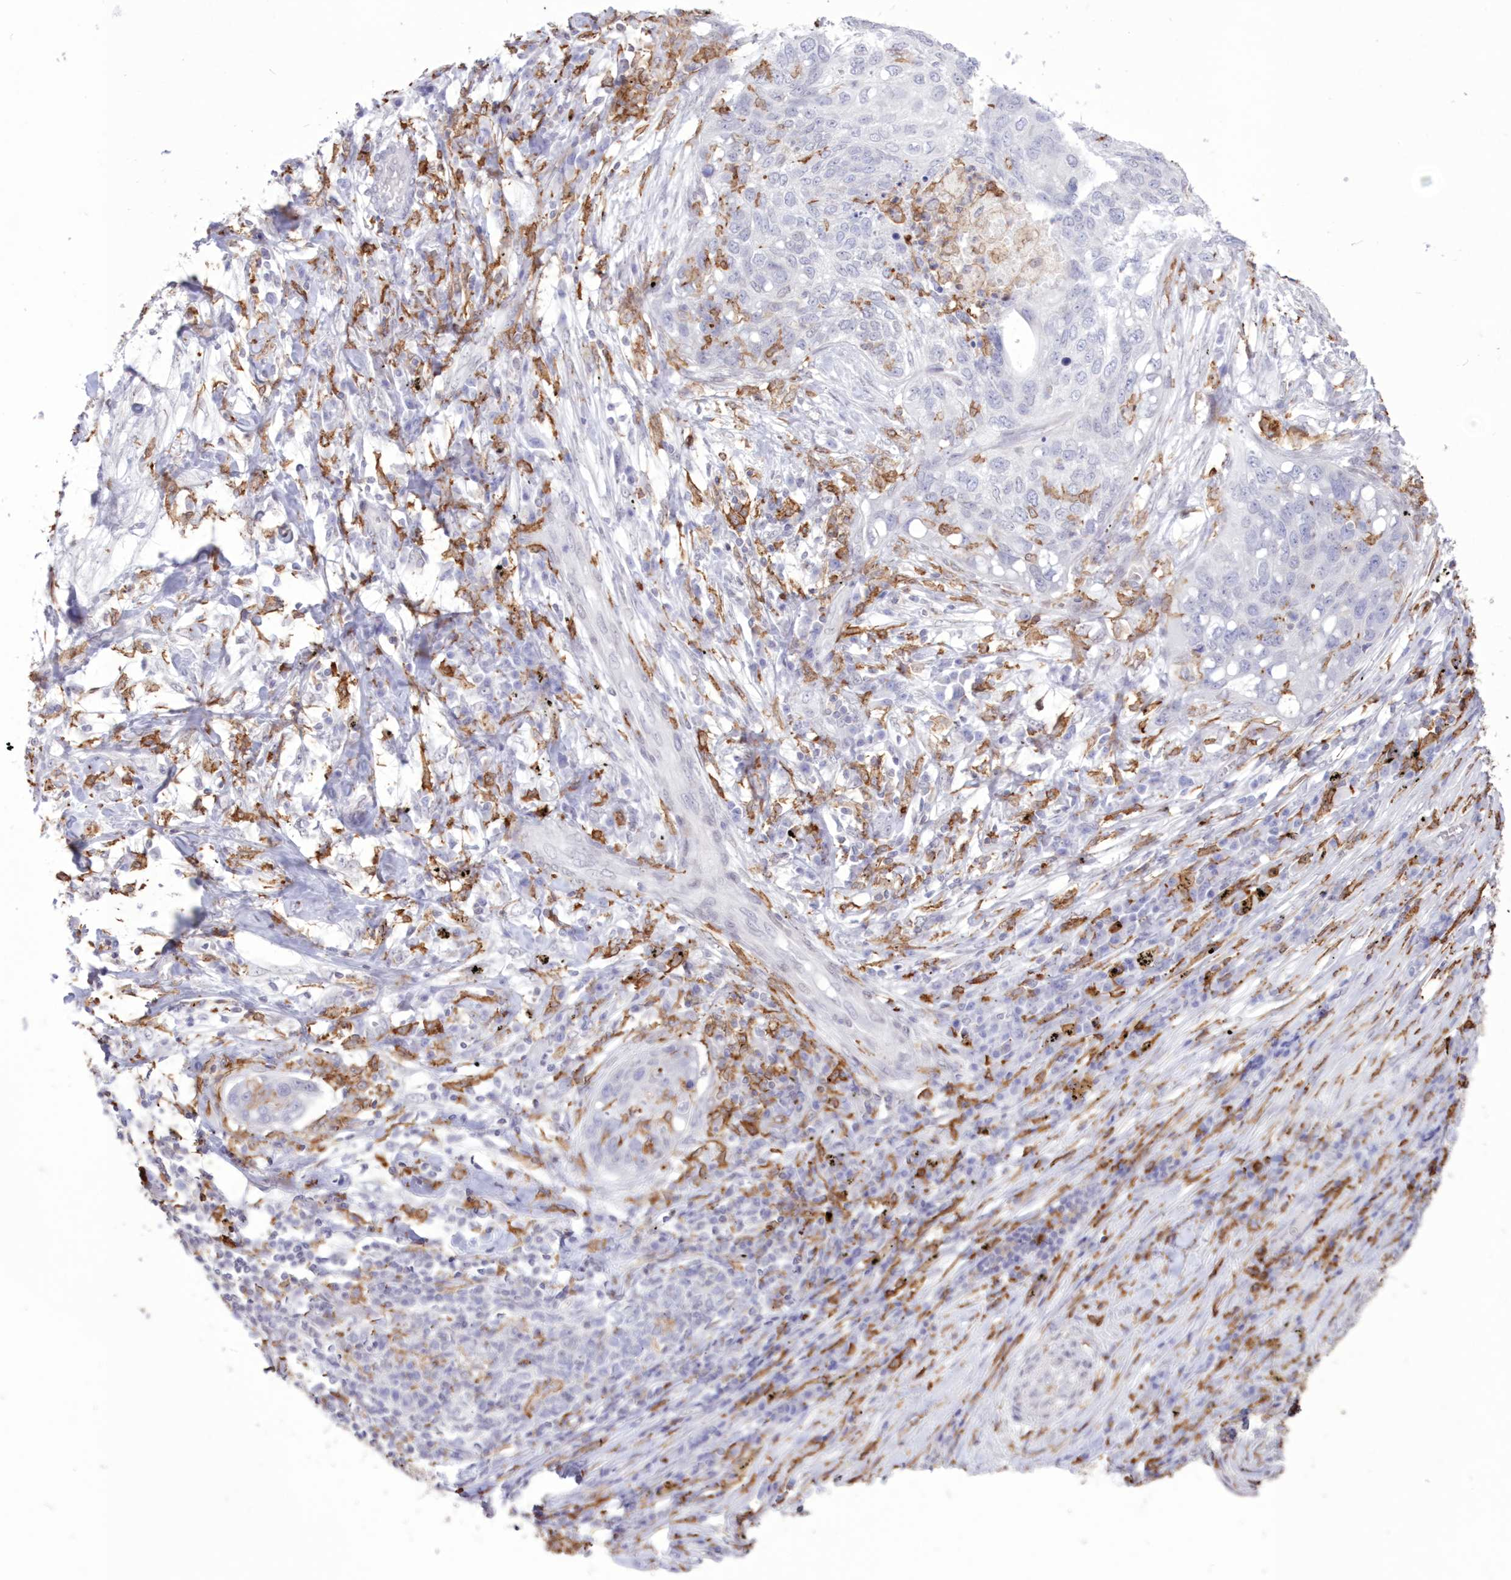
{"staining": {"intensity": "negative", "quantity": "none", "location": "none"}, "tissue": "lung cancer", "cell_type": "Tumor cells", "image_type": "cancer", "snomed": [{"axis": "morphology", "description": "Squamous cell carcinoma, NOS"}, {"axis": "topography", "description": "Lung"}], "caption": "High magnification brightfield microscopy of lung cancer (squamous cell carcinoma) stained with DAB (brown) and counterstained with hematoxylin (blue): tumor cells show no significant positivity. Nuclei are stained in blue.", "gene": "C11orf1", "patient": {"sex": "female", "age": 63}}